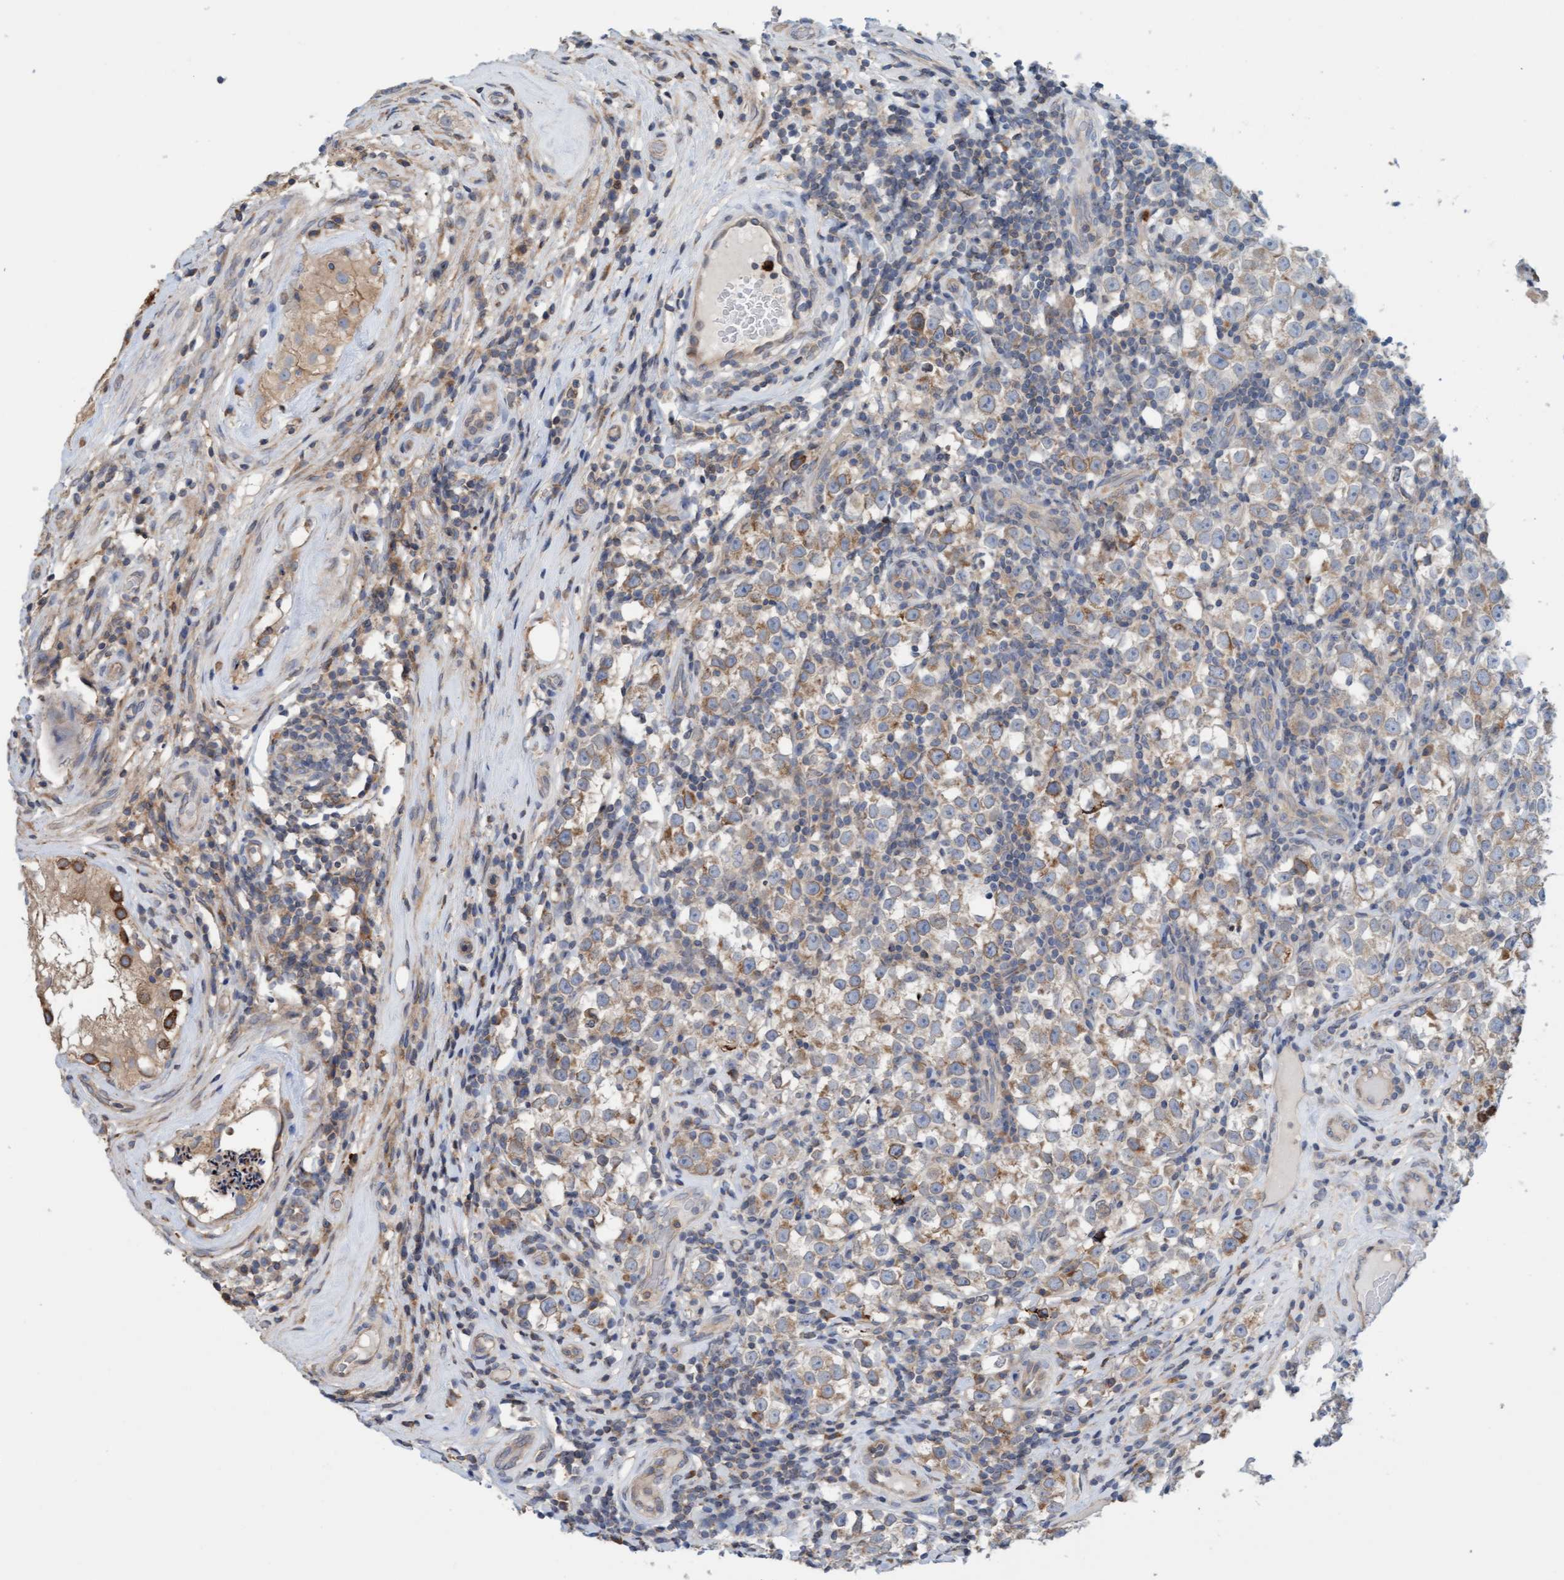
{"staining": {"intensity": "weak", "quantity": ">75%", "location": "cytoplasmic/membranous"}, "tissue": "testis cancer", "cell_type": "Tumor cells", "image_type": "cancer", "snomed": [{"axis": "morphology", "description": "Normal tissue, NOS"}, {"axis": "morphology", "description": "Seminoma, NOS"}, {"axis": "topography", "description": "Testis"}], "caption": "Protein analysis of testis cancer (seminoma) tissue shows weak cytoplasmic/membranous expression in approximately >75% of tumor cells.", "gene": "MMP8", "patient": {"sex": "male", "age": 43}}